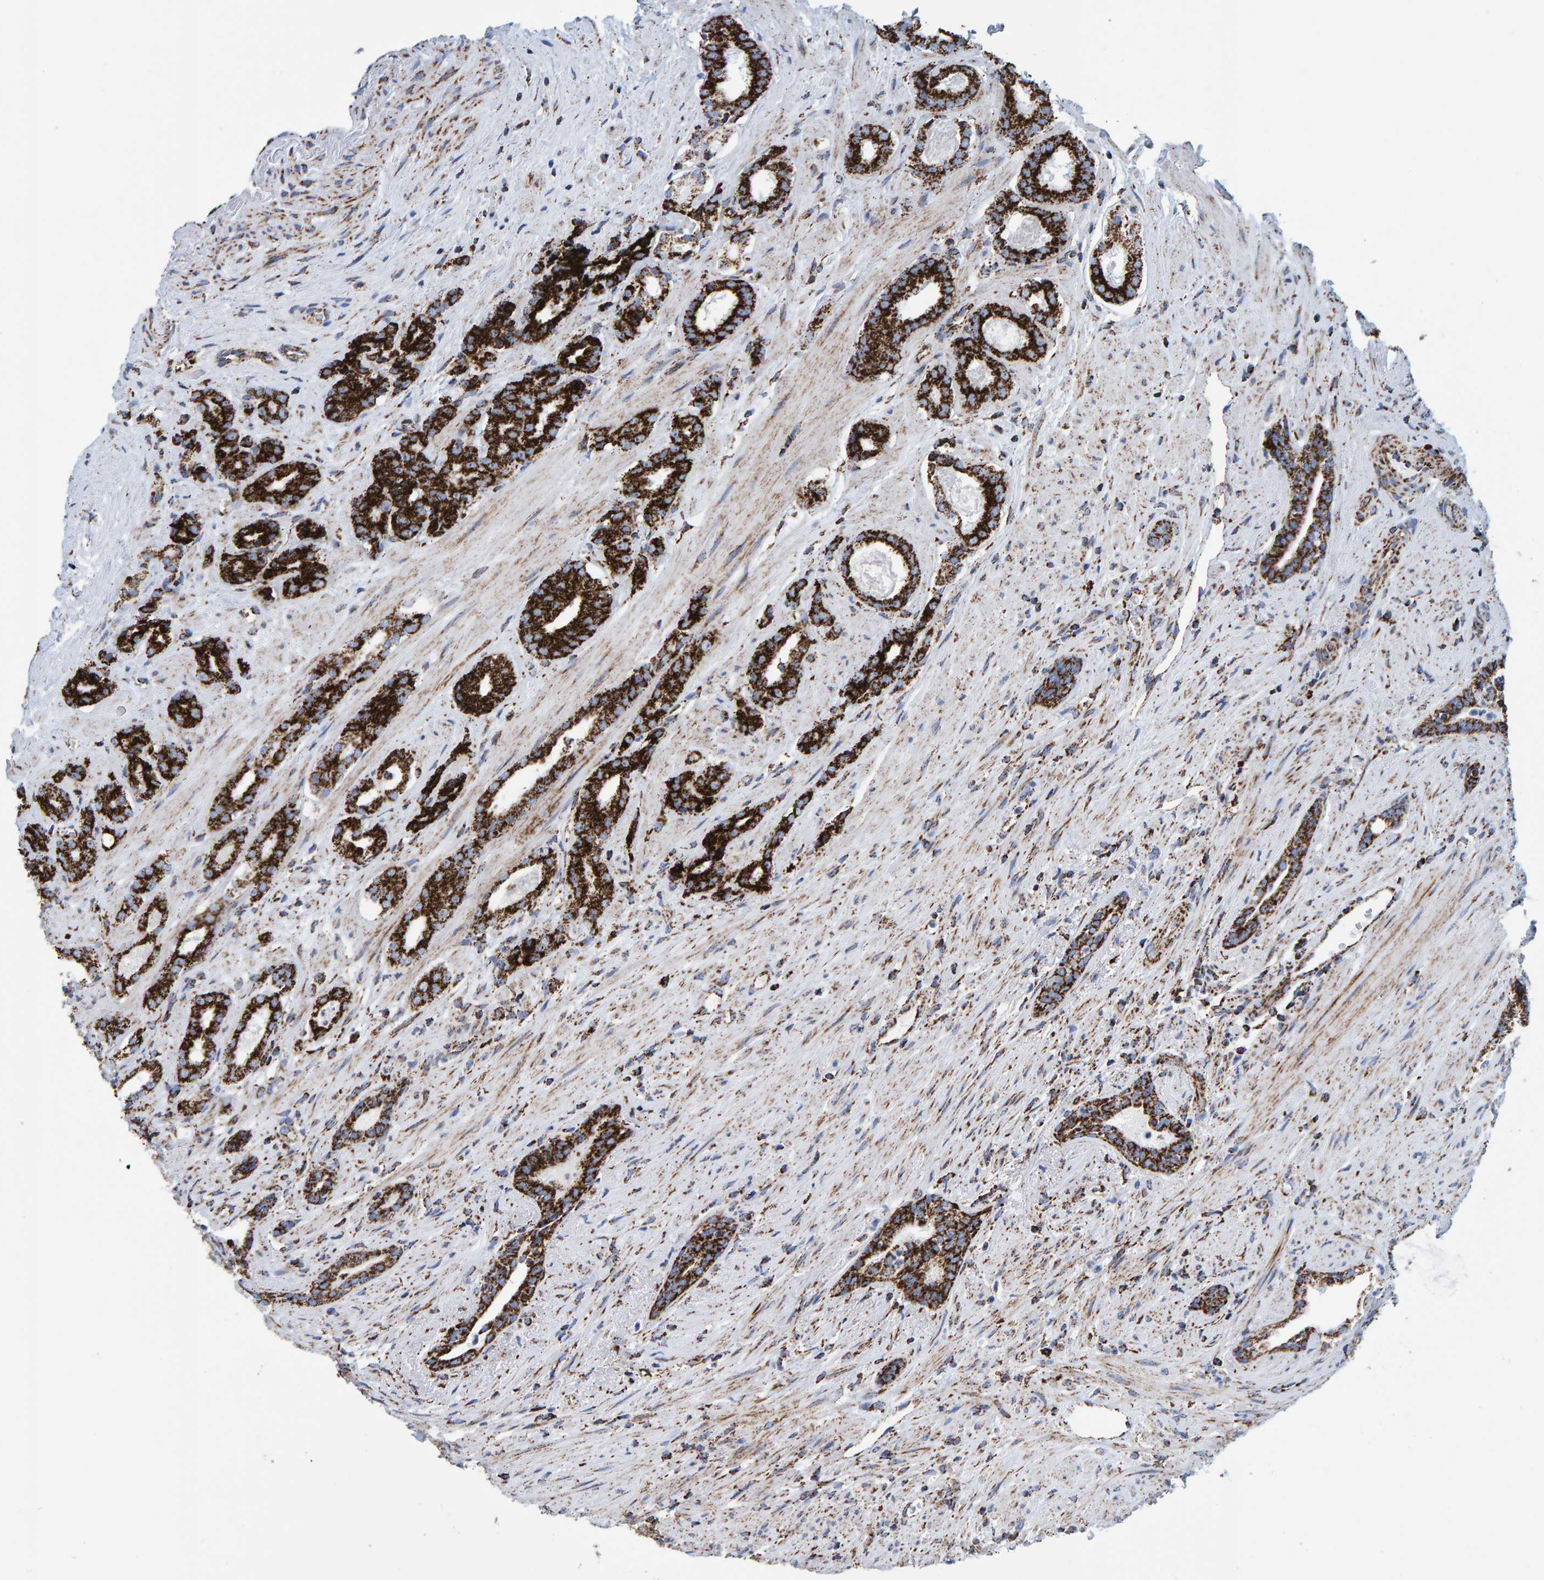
{"staining": {"intensity": "strong", "quantity": ">75%", "location": "cytoplasmic/membranous"}, "tissue": "prostate cancer", "cell_type": "Tumor cells", "image_type": "cancer", "snomed": [{"axis": "morphology", "description": "Adenocarcinoma, High grade"}, {"axis": "topography", "description": "Prostate"}], "caption": "Immunohistochemical staining of prostate cancer (high-grade adenocarcinoma) displays strong cytoplasmic/membranous protein staining in about >75% of tumor cells.", "gene": "ENSG00000262660", "patient": {"sex": "male", "age": 71}}